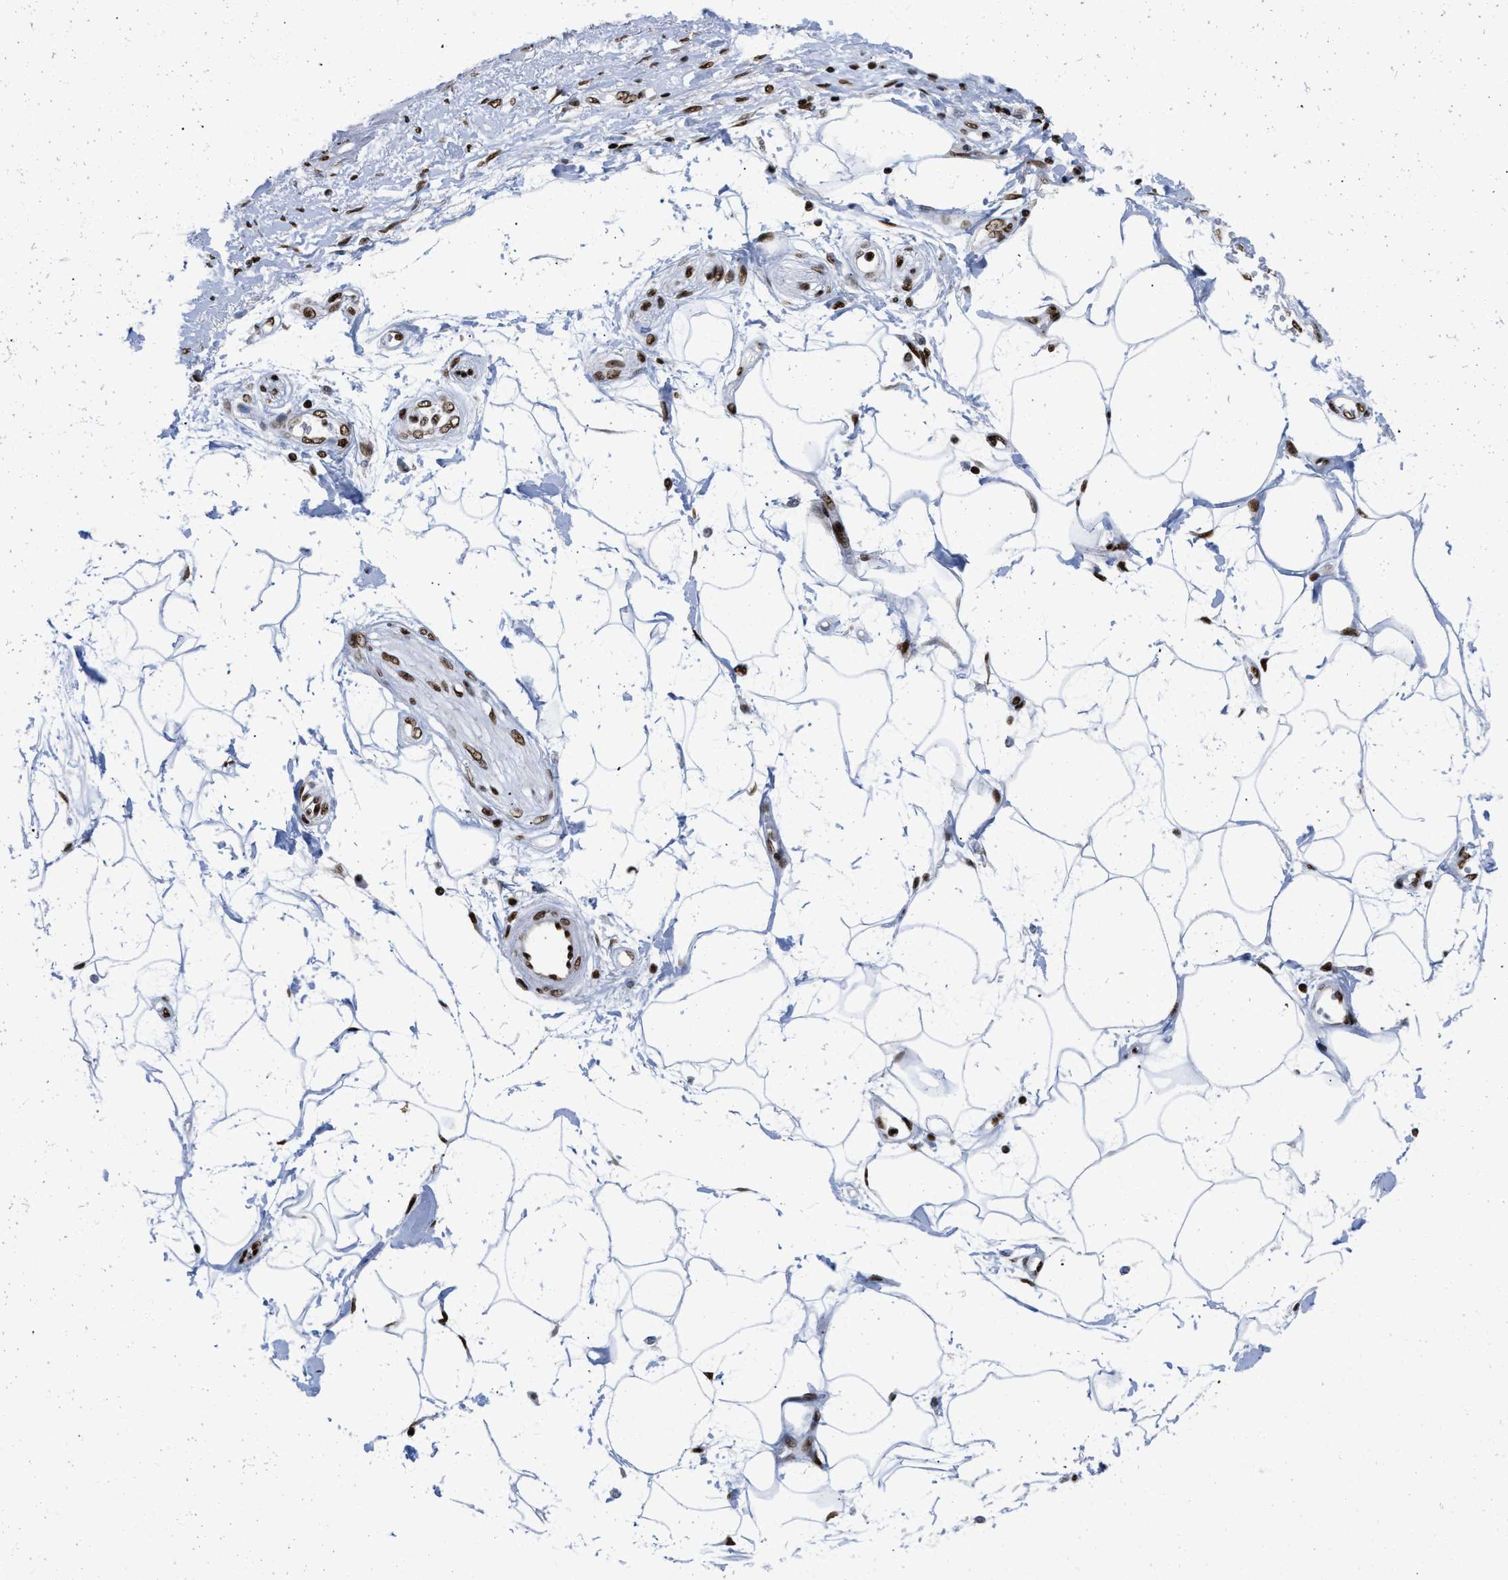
{"staining": {"intensity": "strong", "quantity": "<25%", "location": "nuclear"}, "tissue": "adipose tissue", "cell_type": "Adipocytes", "image_type": "normal", "snomed": [{"axis": "morphology", "description": "Normal tissue, NOS"}, {"axis": "morphology", "description": "Adenocarcinoma, NOS"}, {"axis": "topography", "description": "Duodenum"}, {"axis": "topography", "description": "Peripheral nerve tissue"}], "caption": "Immunohistochemical staining of benign human adipose tissue reveals medium levels of strong nuclear positivity in approximately <25% of adipocytes.", "gene": "CREB1", "patient": {"sex": "female", "age": 60}}